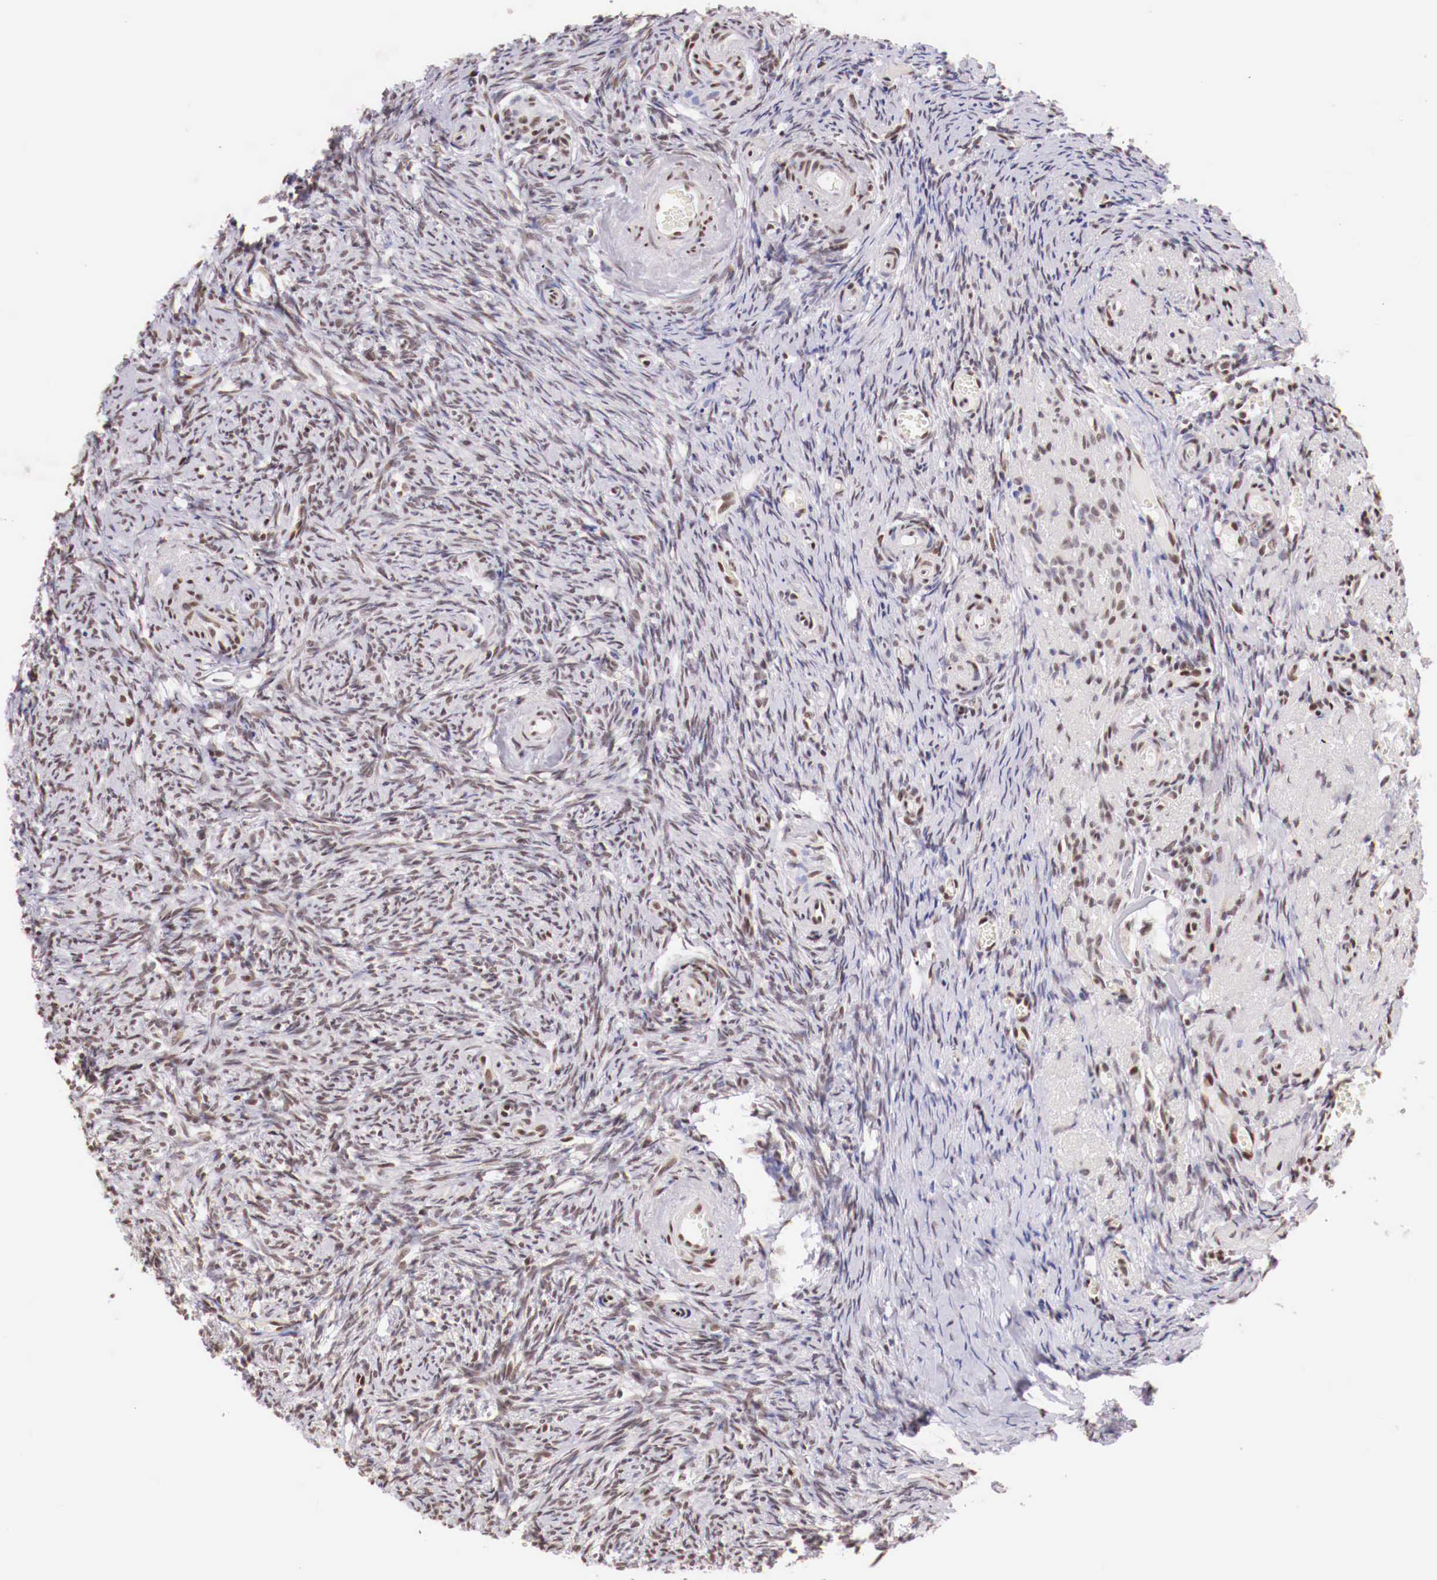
{"staining": {"intensity": "negative", "quantity": "none", "location": "none"}, "tissue": "ovary", "cell_type": "Ovarian stroma cells", "image_type": "normal", "snomed": [{"axis": "morphology", "description": "Normal tissue, NOS"}, {"axis": "topography", "description": "Ovary"}], "caption": "An image of ovary stained for a protein demonstrates no brown staining in ovarian stroma cells.", "gene": "SP1", "patient": {"sex": "female", "age": 63}}